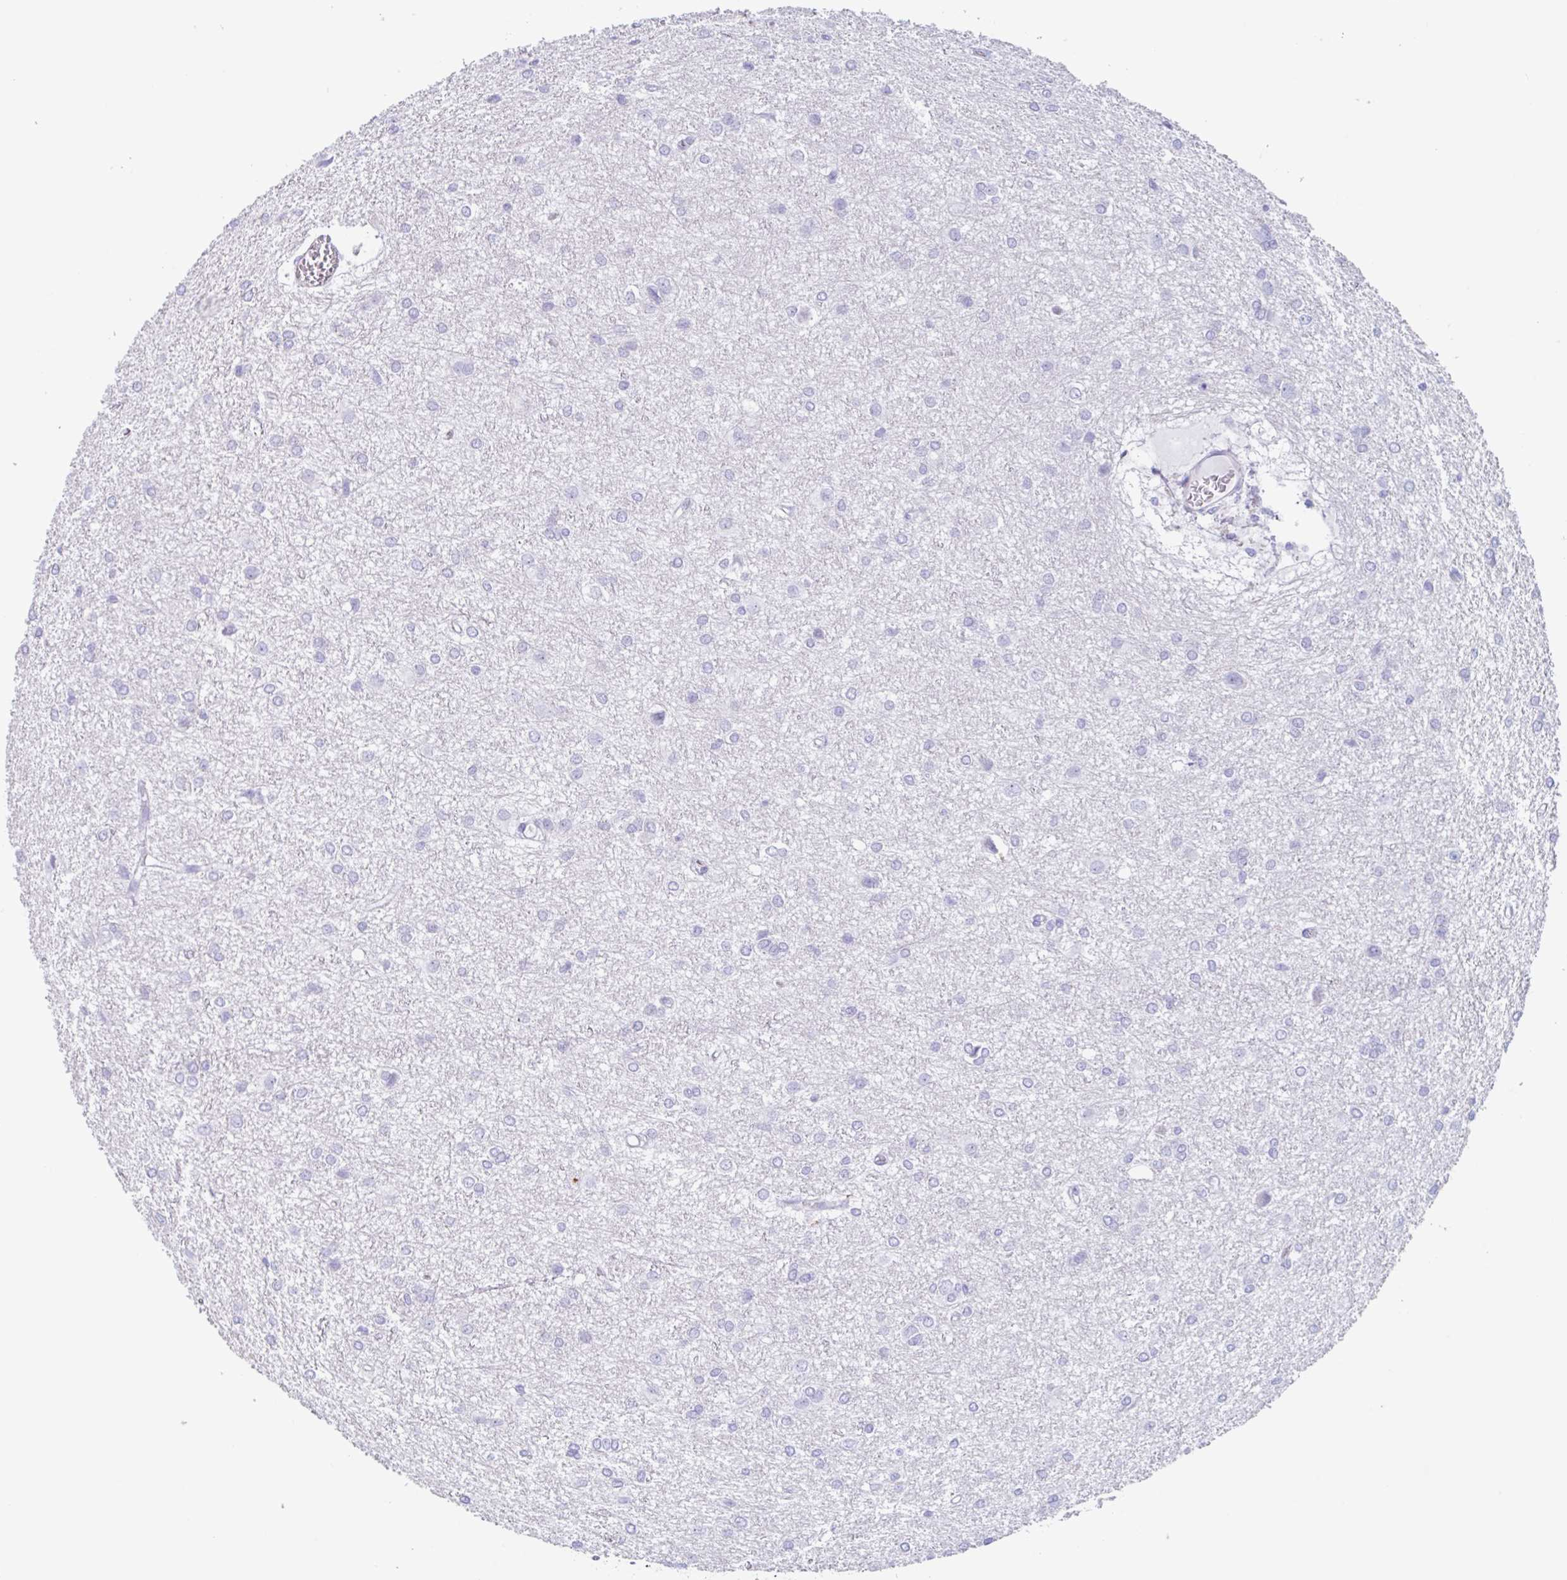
{"staining": {"intensity": "negative", "quantity": "none", "location": "none"}, "tissue": "glioma", "cell_type": "Tumor cells", "image_type": "cancer", "snomed": [{"axis": "morphology", "description": "Glioma, malignant, High grade"}, {"axis": "topography", "description": "Brain"}], "caption": "Protein analysis of glioma demonstrates no significant positivity in tumor cells. (IHC, brightfield microscopy, high magnification).", "gene": "TAS2R41", "patient": {"sex": "female", "age": 50}}